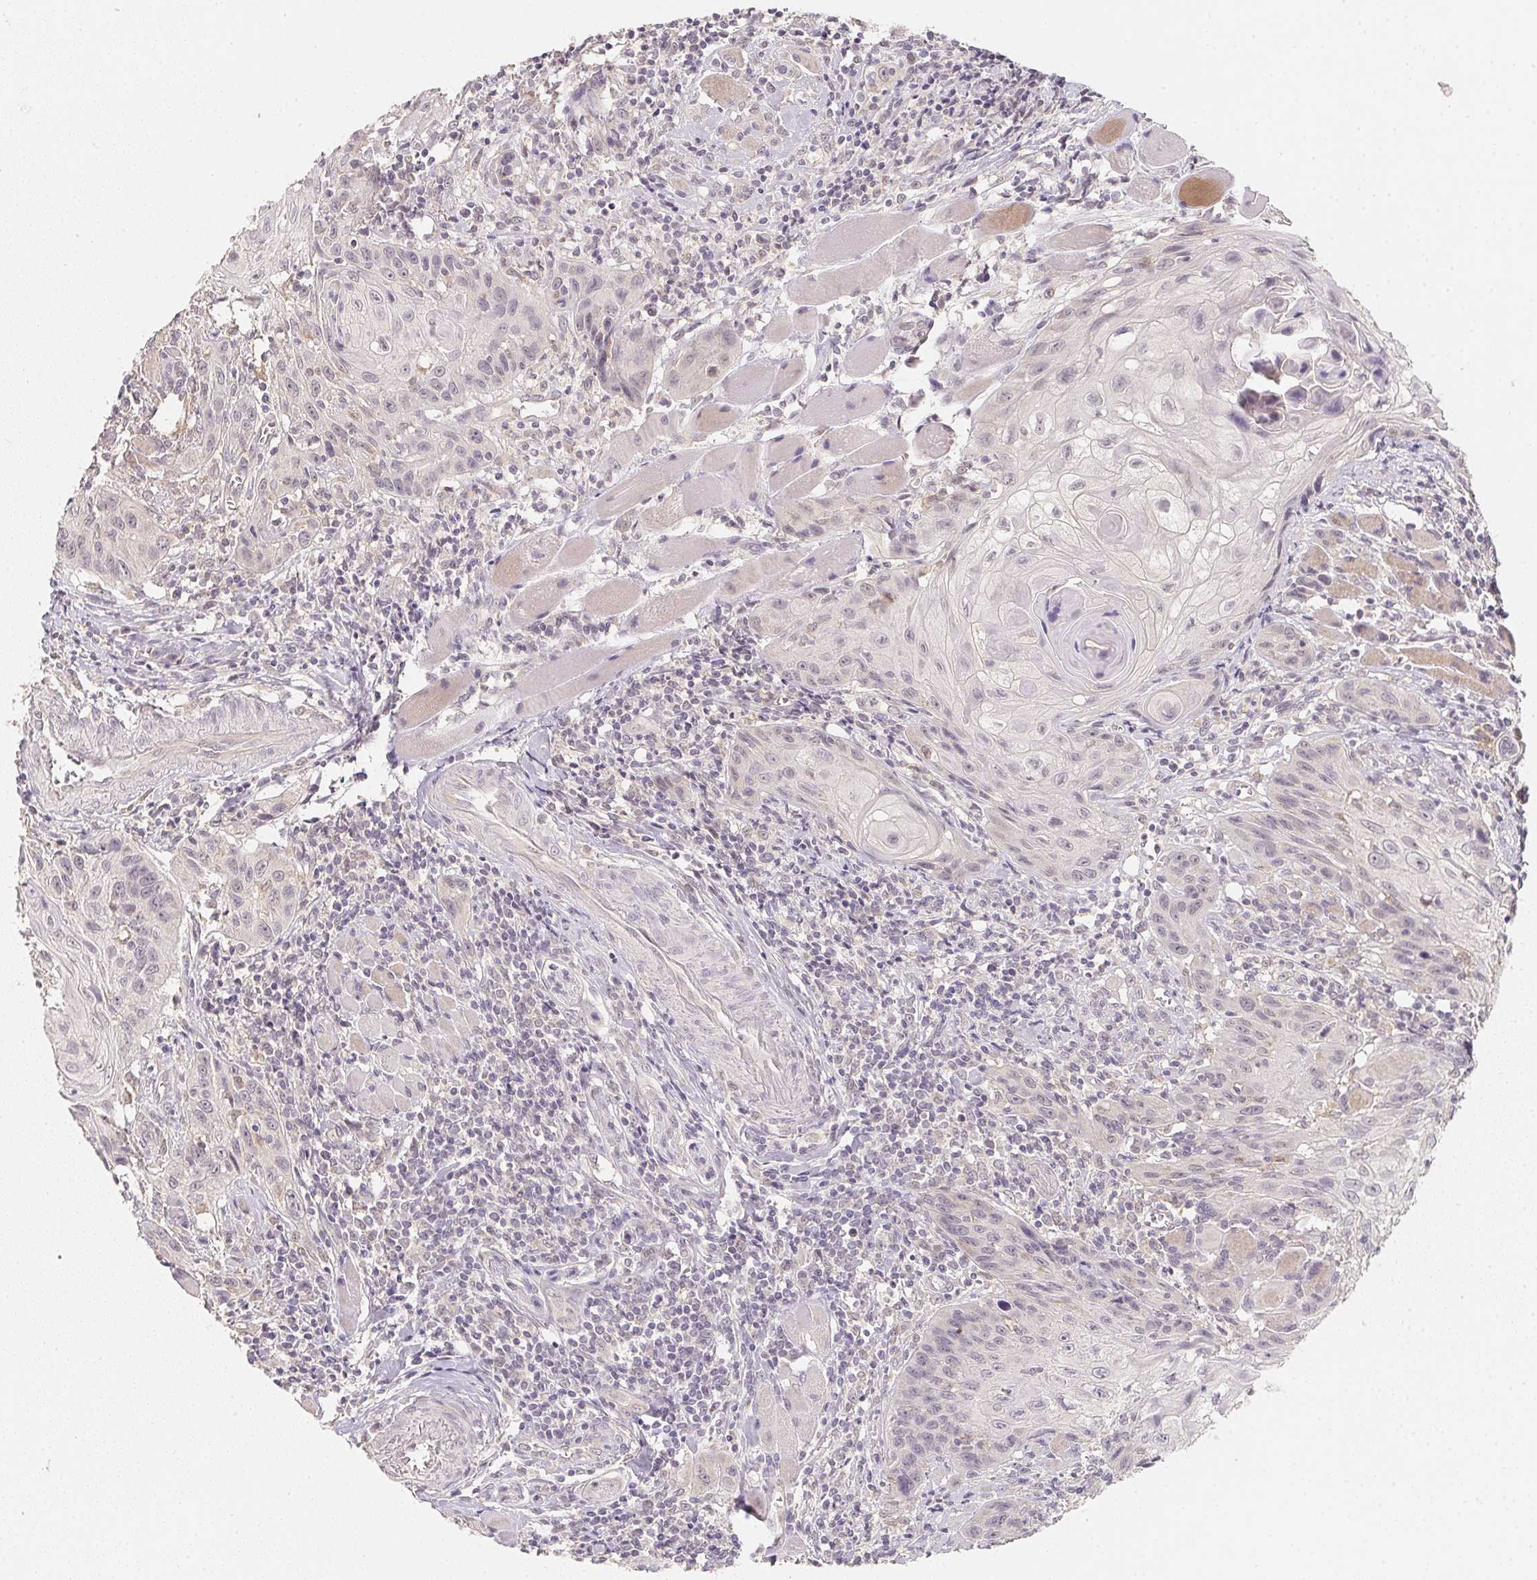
{"staining": {"intensity": "weak", "quantity": "<25%", "location": "nuclear"}, "tissue": "head and neck cancer", "cell_type": "Tumor cells", "image_type": "cancer", "snomed": [{"axis": "morphology", "description": "Squamous cell carcinoma, NOS"}, {"axis": "topography", "description": "Oral tissue"}, {"axis": "topography", "description": "Head-Neck"}], "caption": "Human head and neck cancer (squamous cell carcinoma) stained for a protein using IHC demonstrates no positivity in tumor cells.", "gene": "SOAT1", "patient": {"sex": "male", "age": 58}}